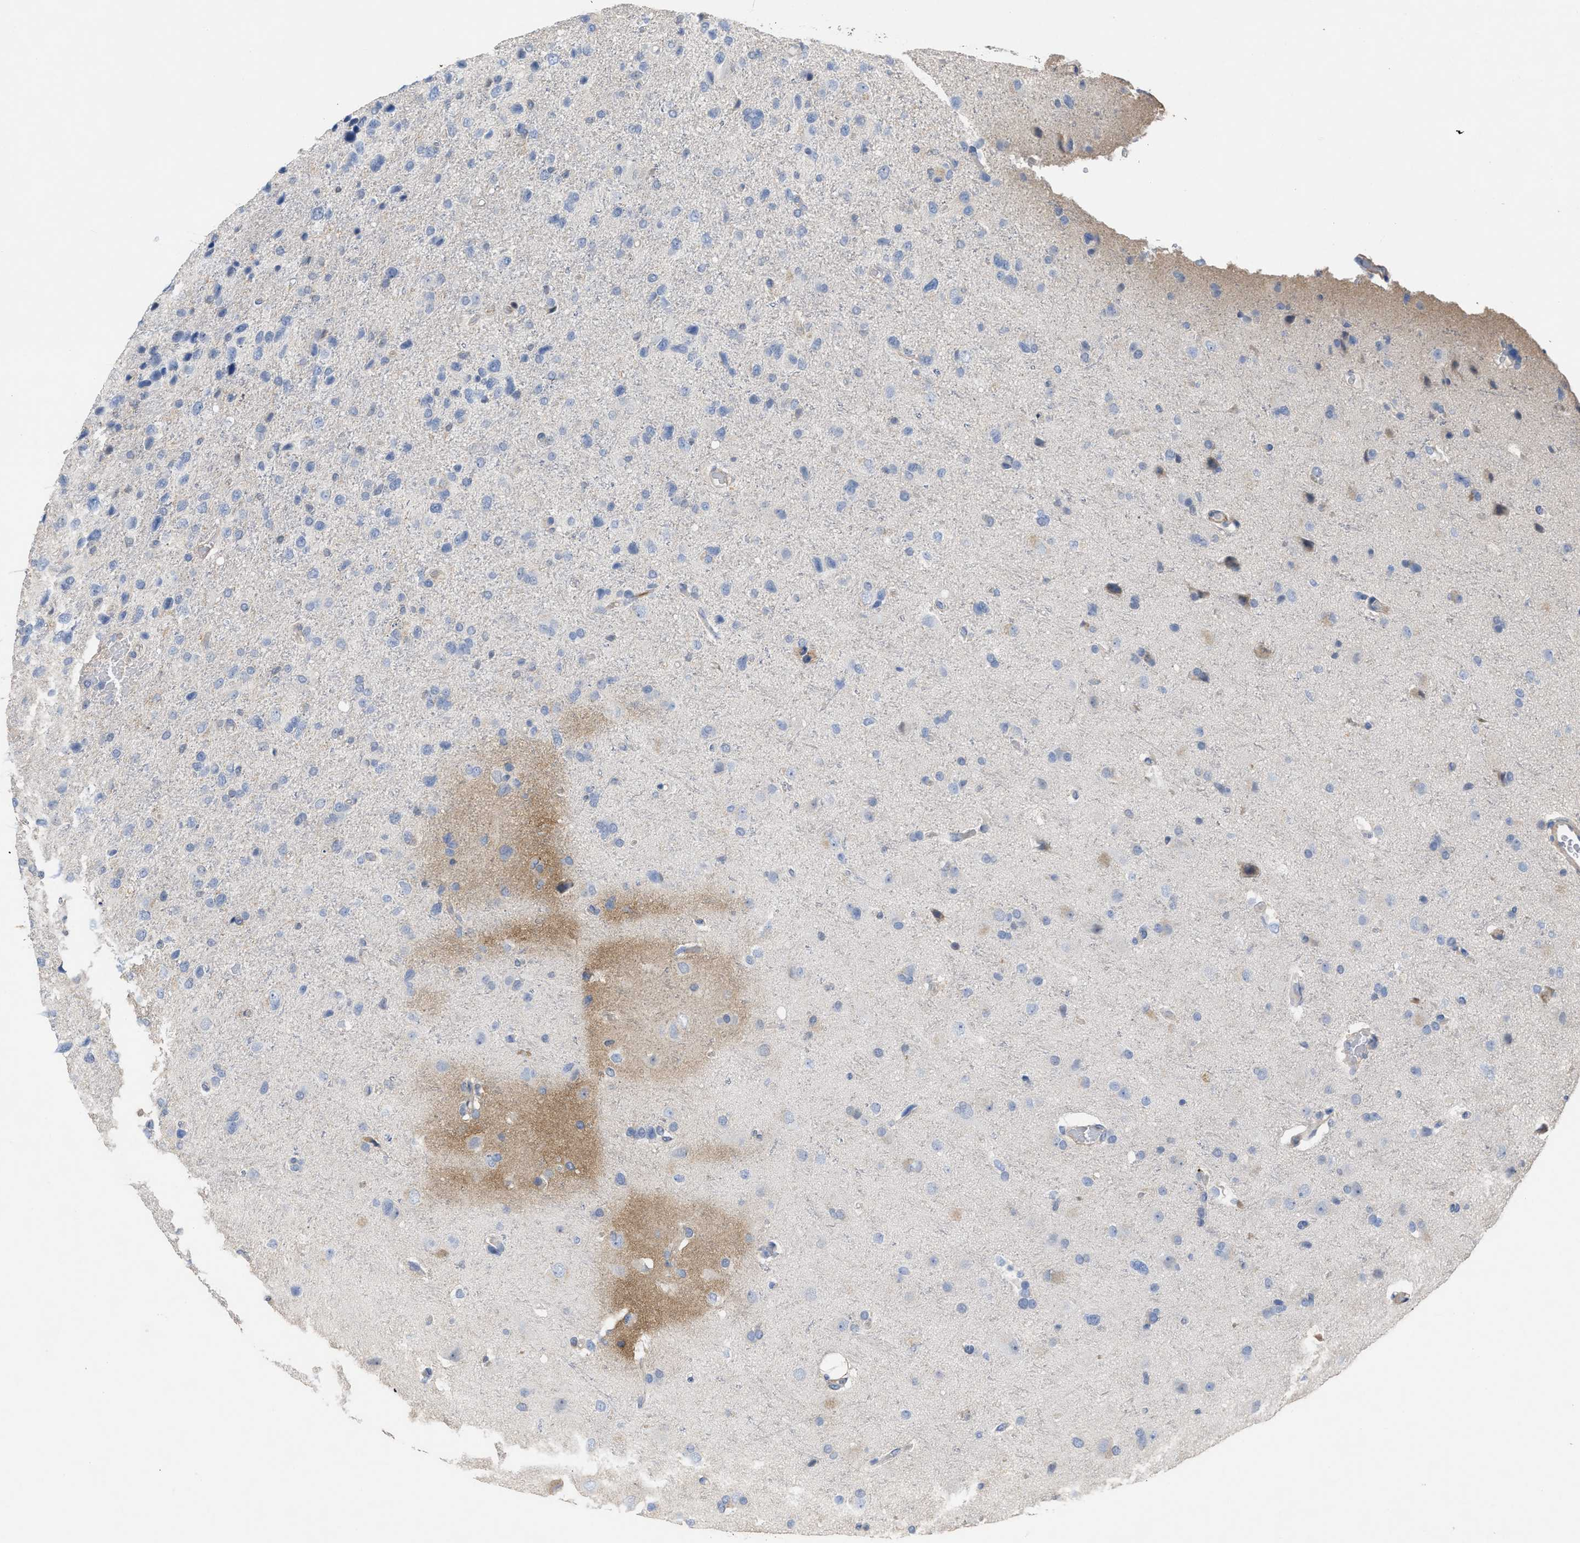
{"staining": {"intensity": "negative", "quantity": "none", "location": "none"}, "tissue": "glioma", "cell_type": "Tumor cells", "image_type": "cancer", "snomed": [{"axis": "morphology", "description": "Glioma, malignant, High grade"}, {"axis": "topography", "description": "Brain"}], "caption": "Tumor cells are negative for protein expression in human glioma.", "gene": "TMEM131", "patient": {"sex": "female", "age": 58}}